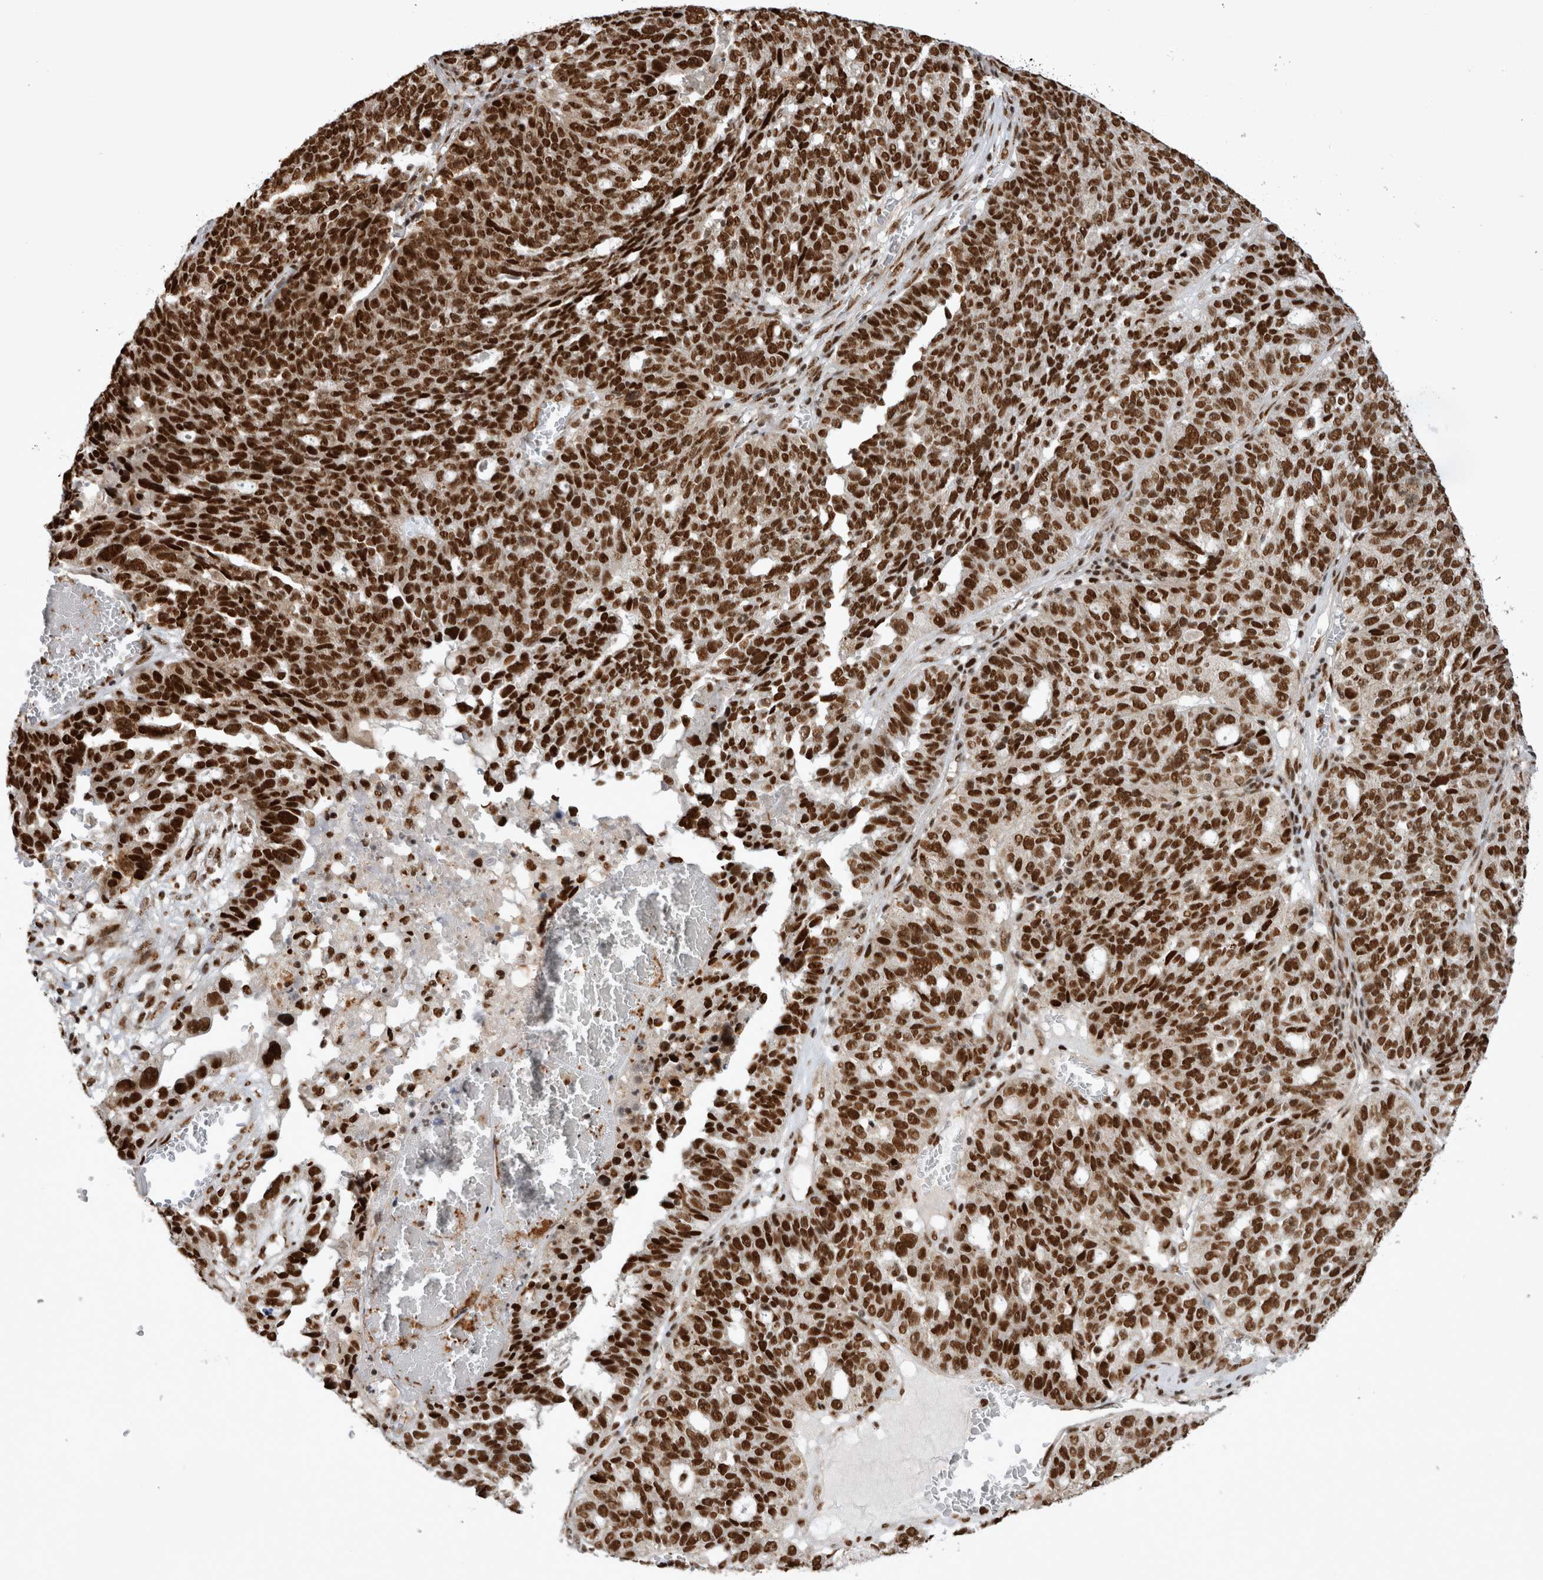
{"staining": {"intensity": "strong", "quantity": ">75%", "location": "nuclear"}, "tissue": "ovarian cancer", "cell_type": "Tumor cells", "image_type": "cancer", "snomed": [{"axis": "morphology", "description": "Cystadenocarcinoma, serous, NOS"}, {"axis": "topography", "description": "Ovary"}], "caption": "IHC image of neoplastic tissue: human ovarian cancer (serous cystadenocarcinoma) stained using IHC demonstrates high levels of strong protein expression localized specifically in the nuclear of tumor cells, appearing as a nuclear brown color.", "gene": "EYA2", "patient": {"sex": "female", "age": 59}}